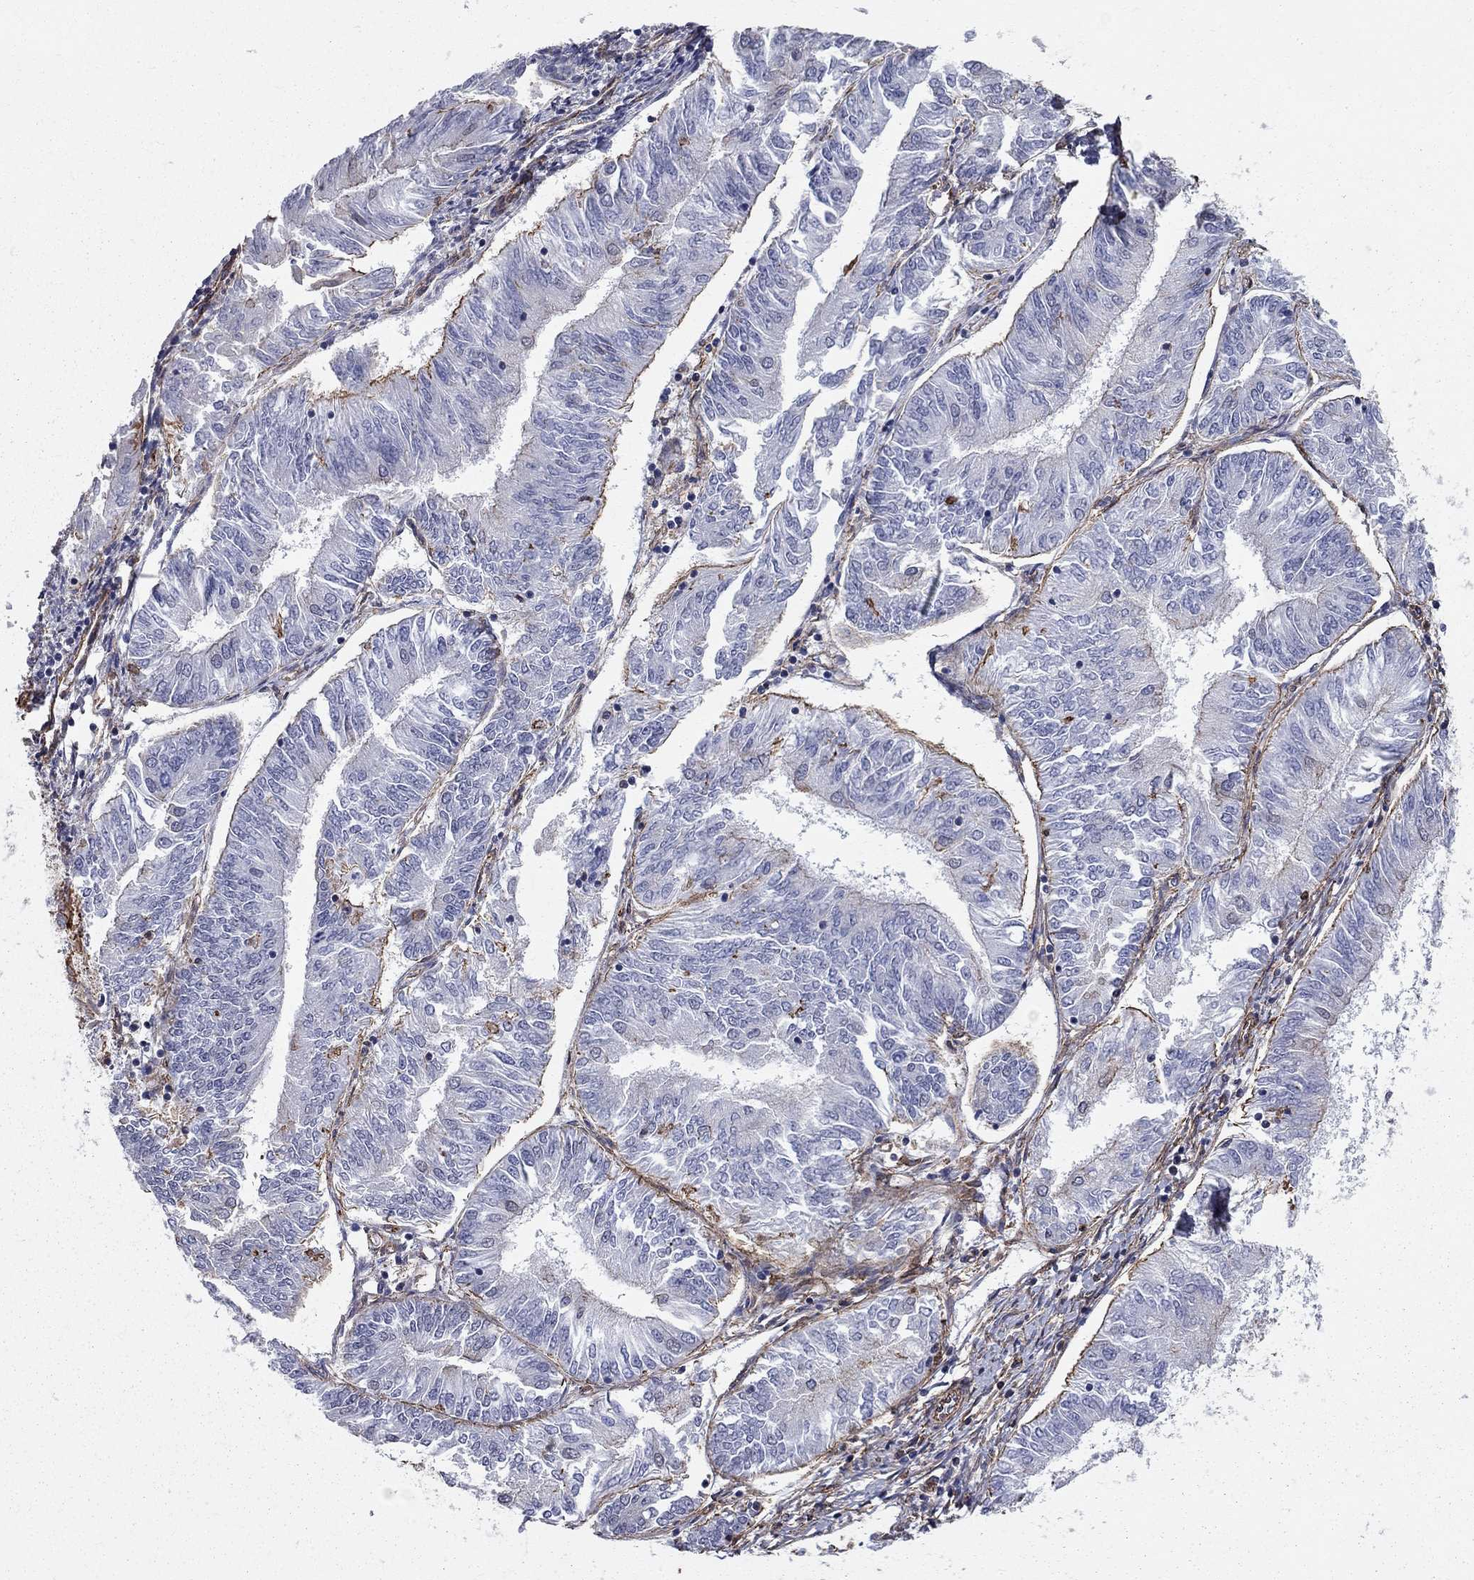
{"staining": {"intensity": "moderate", "quantity": "<25%", "location": "cytoplasmic/membranous"}, "tissue": "endometrial cancer", "cell_type": "Tumor cells", "image_type": "cancer", "snomed": [{"axis": "morphology", "description": "Adenocarcinoma, NOS"}, {"axis": "topography", "description": "Endometrium"}], "caption": "Moderate cytoplasmic/membranous staining is identified in about <25% of tumor cells in endometrial adenocarcinoma.", "gene": "BICDL2", "patient": {"sex": "female", "age": 58}}